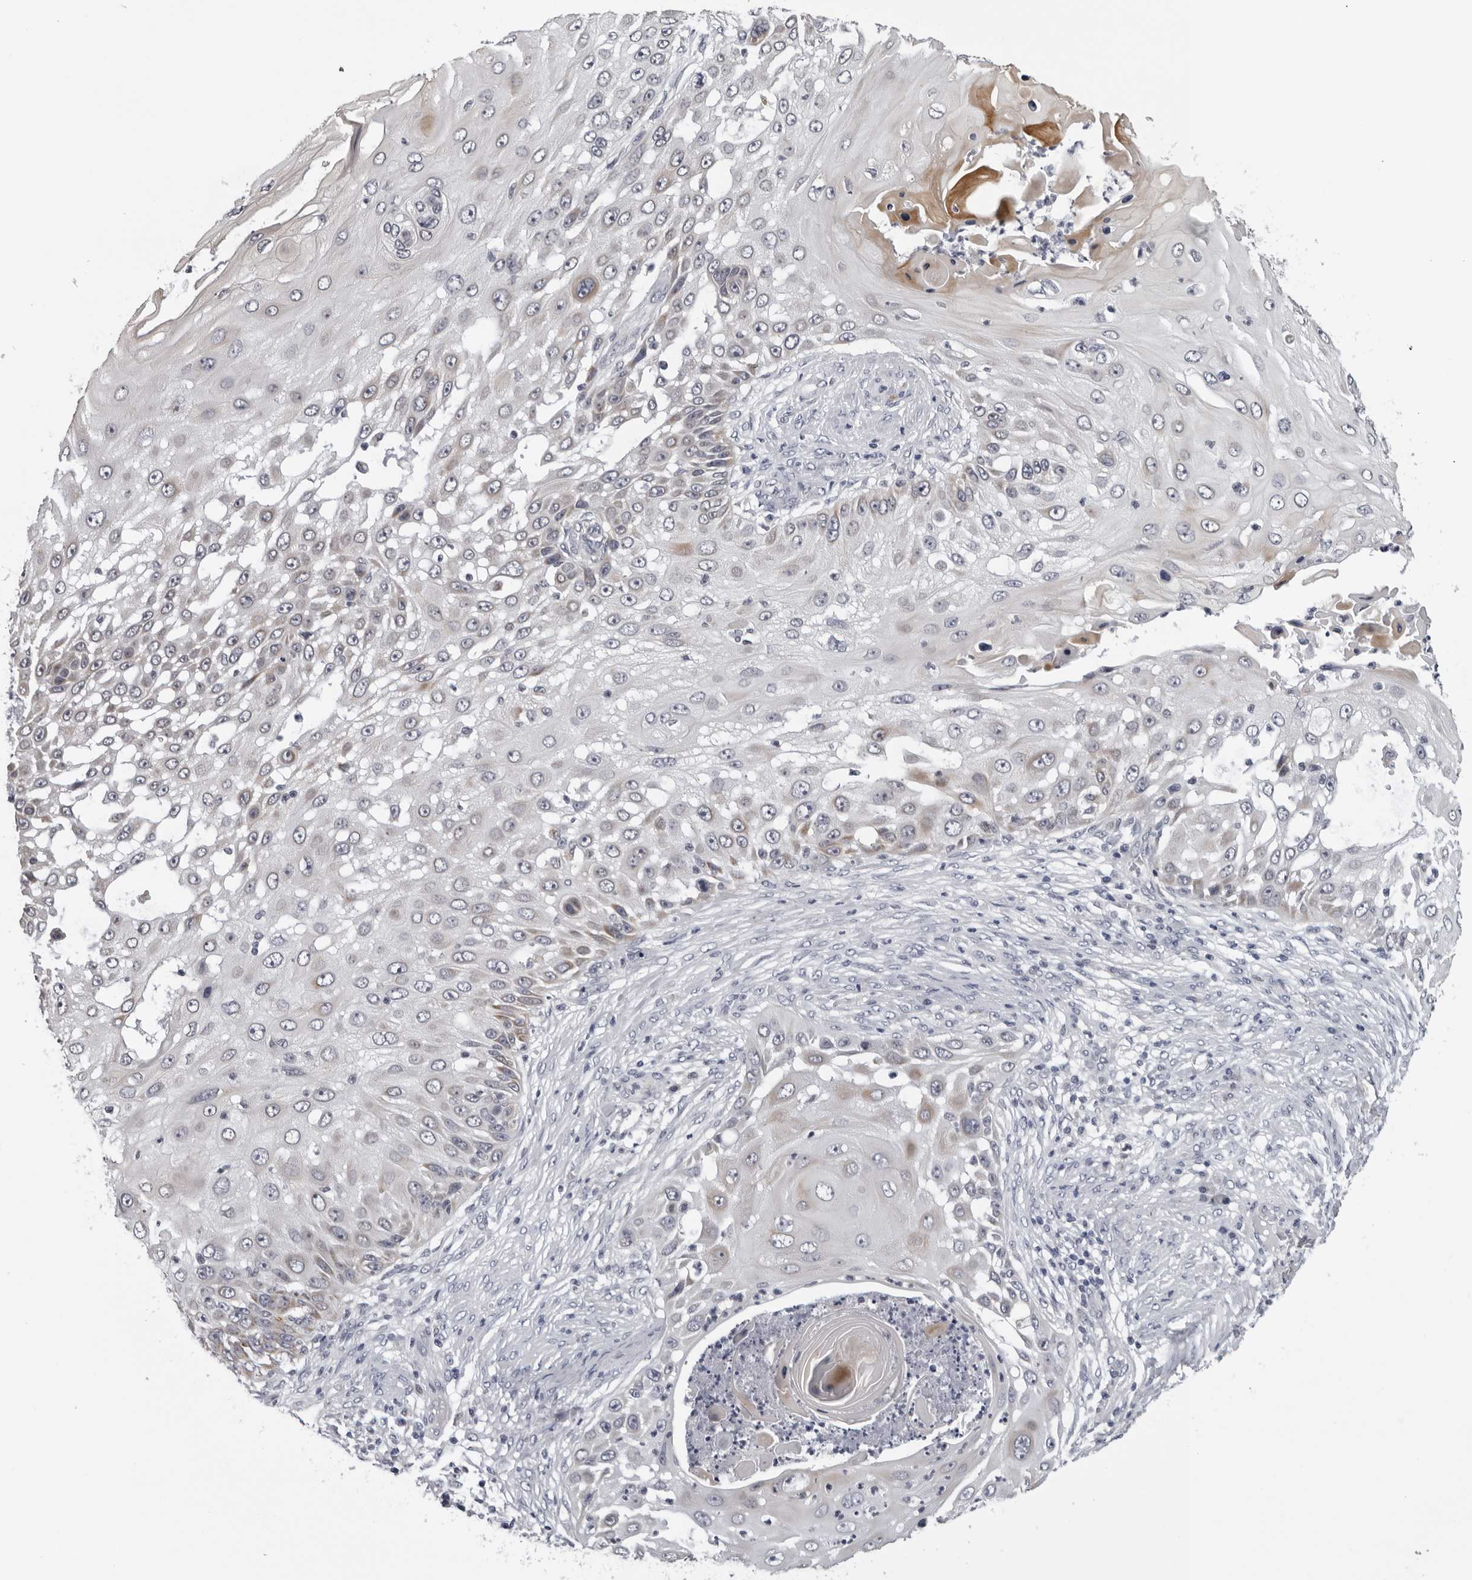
{"staining": {"intensity": "weak", "quantity": "<25%", "location": "cytoplasmic/membranous"}, "tissue": "skin cancer", "cell_type": "Tumor cells", "image_type": "cancer", "snomed": [{"axis": "morphology", "description": "Squamous cell carcinoma, NOS"}, {"axis": "topography", "description": "Skin"}], "caption": "Immunohistochemistry photomicrograph of skin cancer stained for a protein (brown), which demonstrates no positivity in tumor cells.", "gene": "CPT2", "patient": {"sex": "female", "age": 44}}